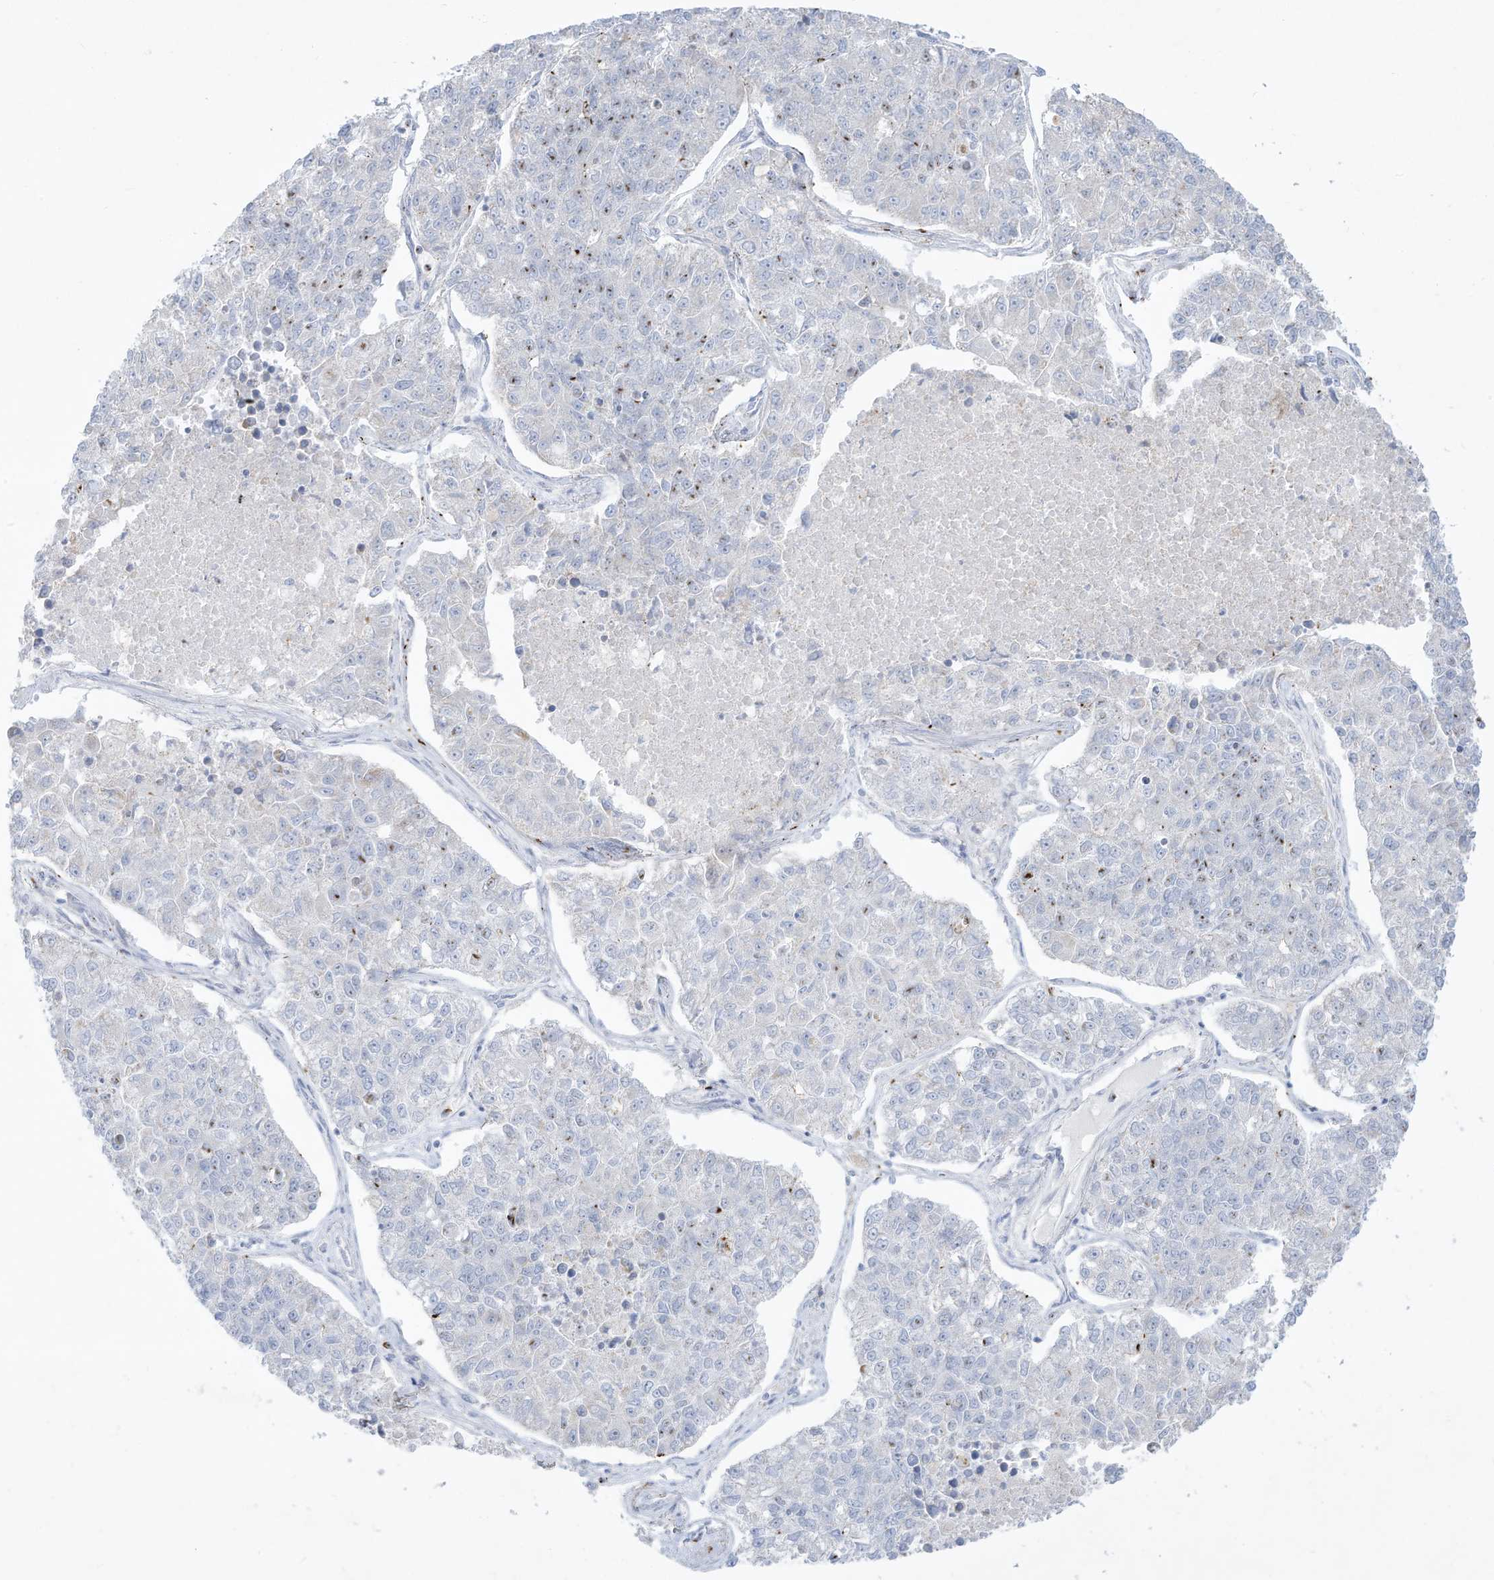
{"staining": {"intensity": "negative", "quantity": "none", "location": "none"}, "tissue": "lung cancer", "cell_type": "Tumor cells", "image_type": "cancer", "snomed": [{"axis": "morphology", "description": "Adenocarcinoma, NOS"}, {"axis": "topography", "description": "Lung"}], "caption": "The immunohistochemistry (IHC) micrograph has no significant expression in tumor cells of lung cancer (adenocarcinoma) tissue. (IHC, brightfield microscopy, high magnification).", "gene": "THNSL2", "patient": {"sex": "male", "age": 49}}